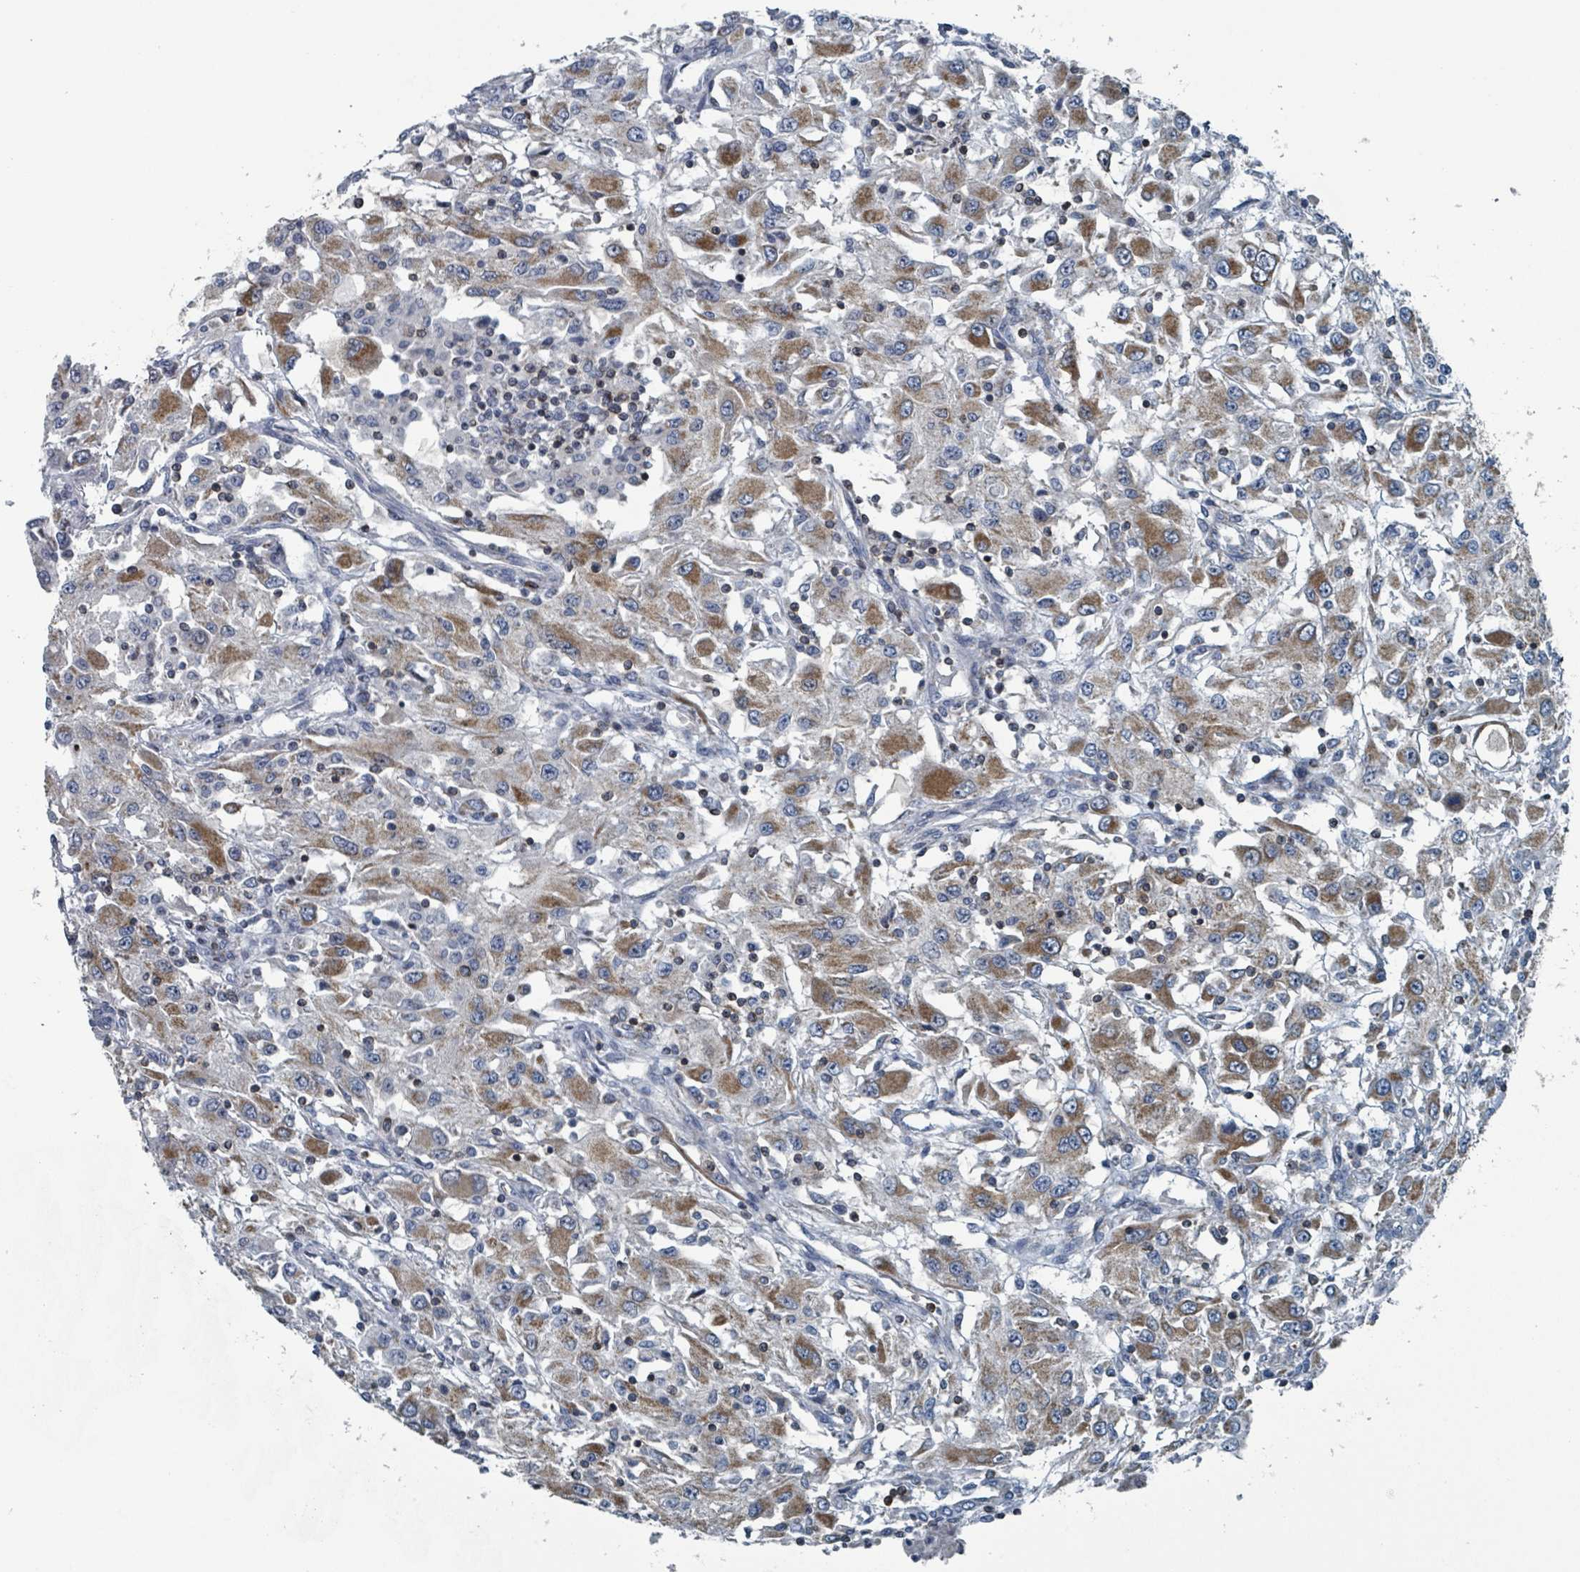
{"staining": {"intensity": "moderate", "quantity": ">75%", "location": "cytoplasmic/membranous"}, "tissue": "renal cancer", "cell_type": "Tumor cells", "image_type": "cancer", "snomed": [{"axis": "morphology", "description": "Adenocarcinoma, NOS"}, {"axis": "topography", "description": "Kidney"}], "caption": "Immunohistochemistry photomicrograph of neoplastic tissue: human renal cancer (adenocarcinoma) stained using immunohistochemistry exhibits medium levels of moderate protein expression localized specifically in the cytoplasmic/membranous of tumor cells, appearing as a cytoplasmic/membranous brown color.", "gene": "ABHD18", "patient": {"sex": "female", "age": 67}}